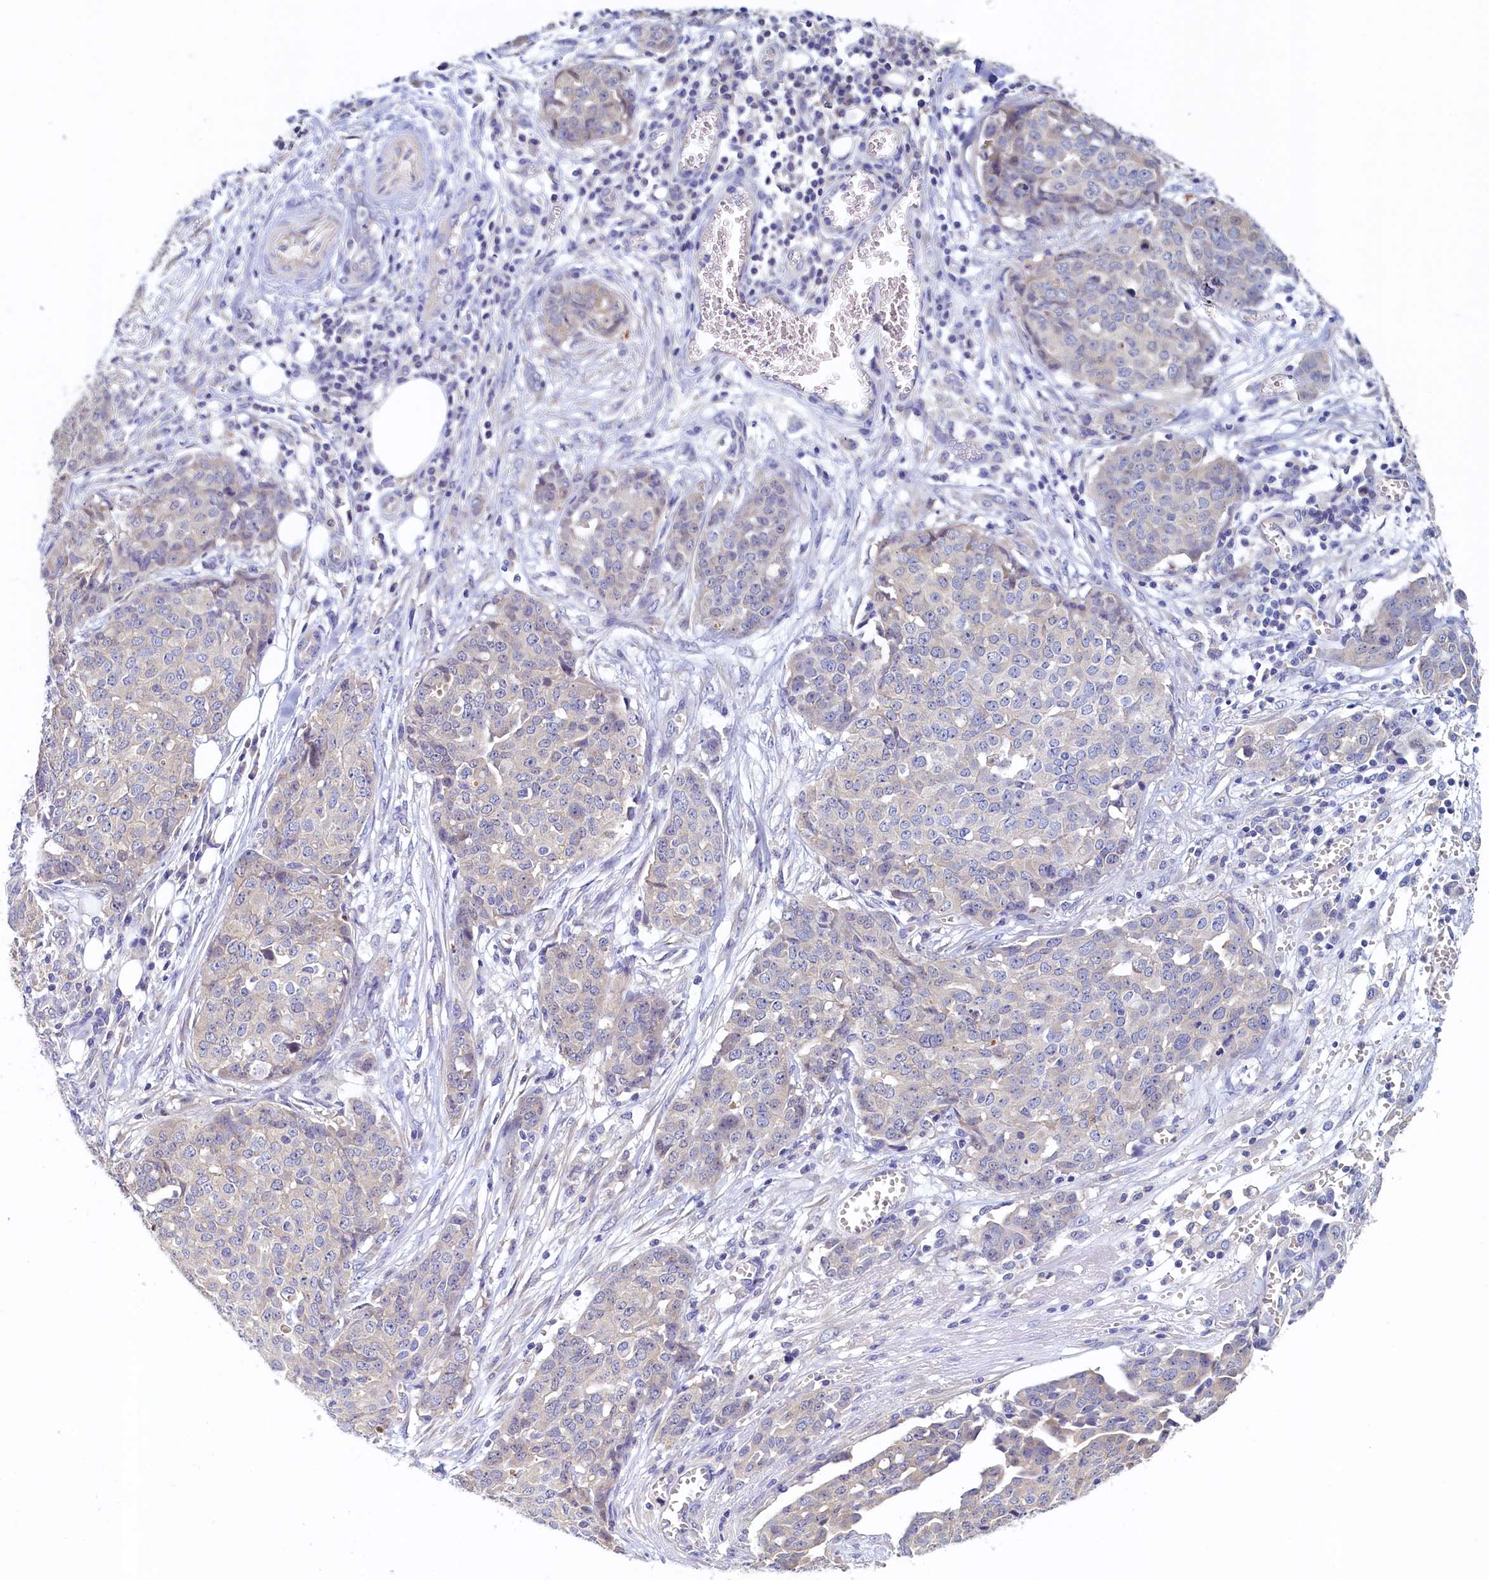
{"staining": {"intensity": "weak", "quantity": "<25%", "location": "cytoplasmic/membranous"}, "tissue": "ovarian cancer", "cell_type": "Tumor cells", "image_type": "cancer", "snomed": [{"axis": "morphology", "description": "Cystadenocarcinoma, serous, NOS"}, {"axis": "topography", "description": "Soft tissue"}, {"axis": "topography", "description": "Ovary"}], "caption": "Immunohistochemical staining of ovarian cancer (serous cystadenocarcinoma) shows no significant positivity in tumor cells.", "gene": "DTD1", "patient": {"sex": "female", "age": 57}}